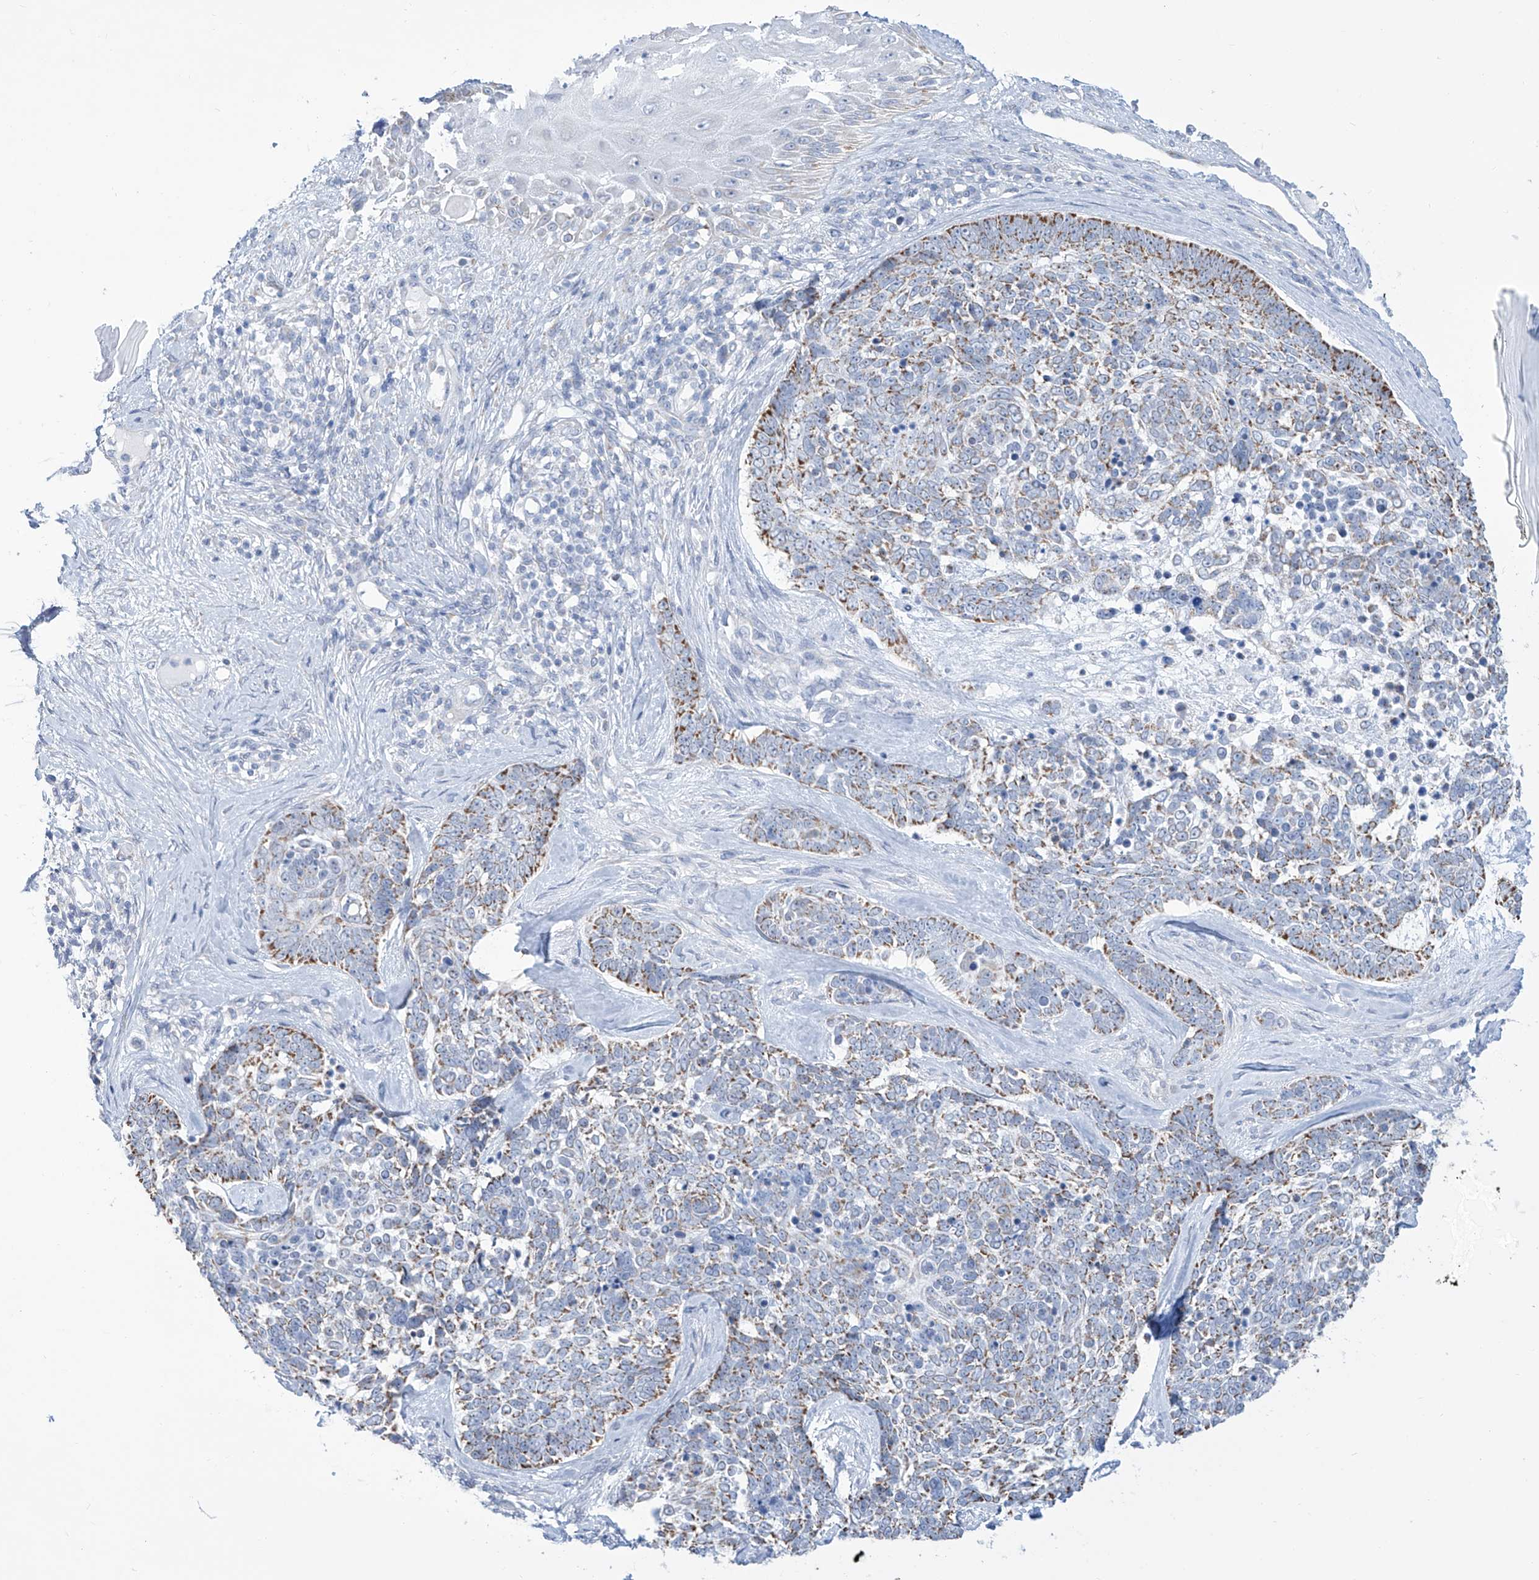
{"staining": {"intensity": "moderate", "quantity": "<25%", "location": "cytoplasmic/membranous"}, "tissue": "skin cancer", "cell_type": "Tumor cells", "image_type": "cancer", "snomed": [{"axis": "morphology", "description": "Basal cell carcinoma"}, {"axis": "topography", "description": "Skin"}], "caption": "This photomicrograph exhibits skin cancer stained with immunohistochemistry (IHC) to label a protein in brown. The cytoplasmic/membranous of tumor cells show moderate positivity for the protein. Nuclei are counter-stained blue.", "gene": "ALDH6A1", "patient": {"sex": "female", "age": 81}}